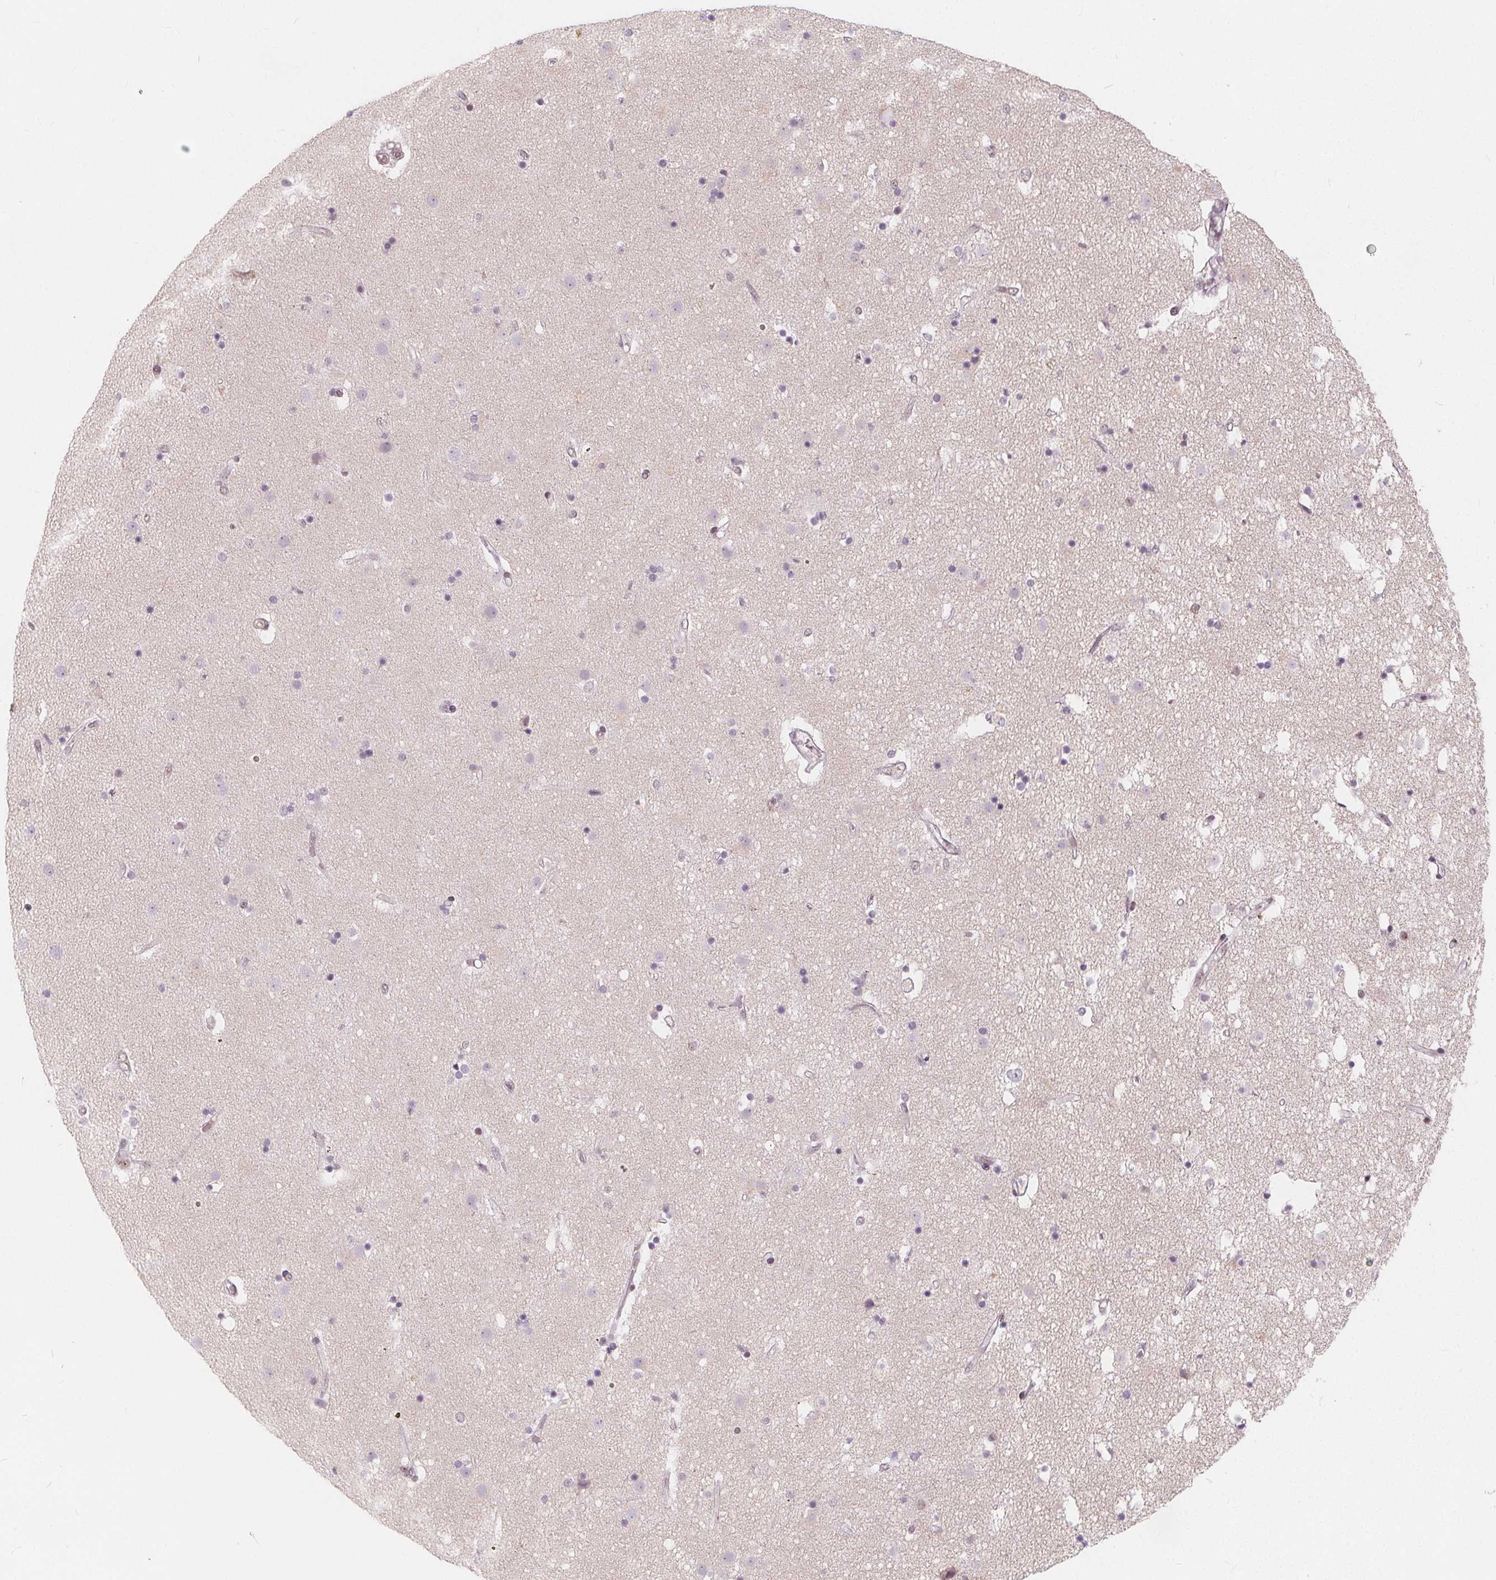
{"staining": {"intensity": "negative", "quantity": "none", "location": "none"}, "tissue": "caudate", "cell_type": "Glial cells", "image_type": "normal", "snomed": [{"axis": "morphology", "description": "Normal tissue, NOS"}, {"axis": "topography", "description": "Lateral ventricle wall"}], "caption": "The histopathology image reveals no staining of glial cells in benign caudate. (DAB (3,3'-diaminobenzidine) immunohistochemistry with hematoxylin counter stain).", "gene": "DRC3", "patient": {"sex": "female", "age": 71}}